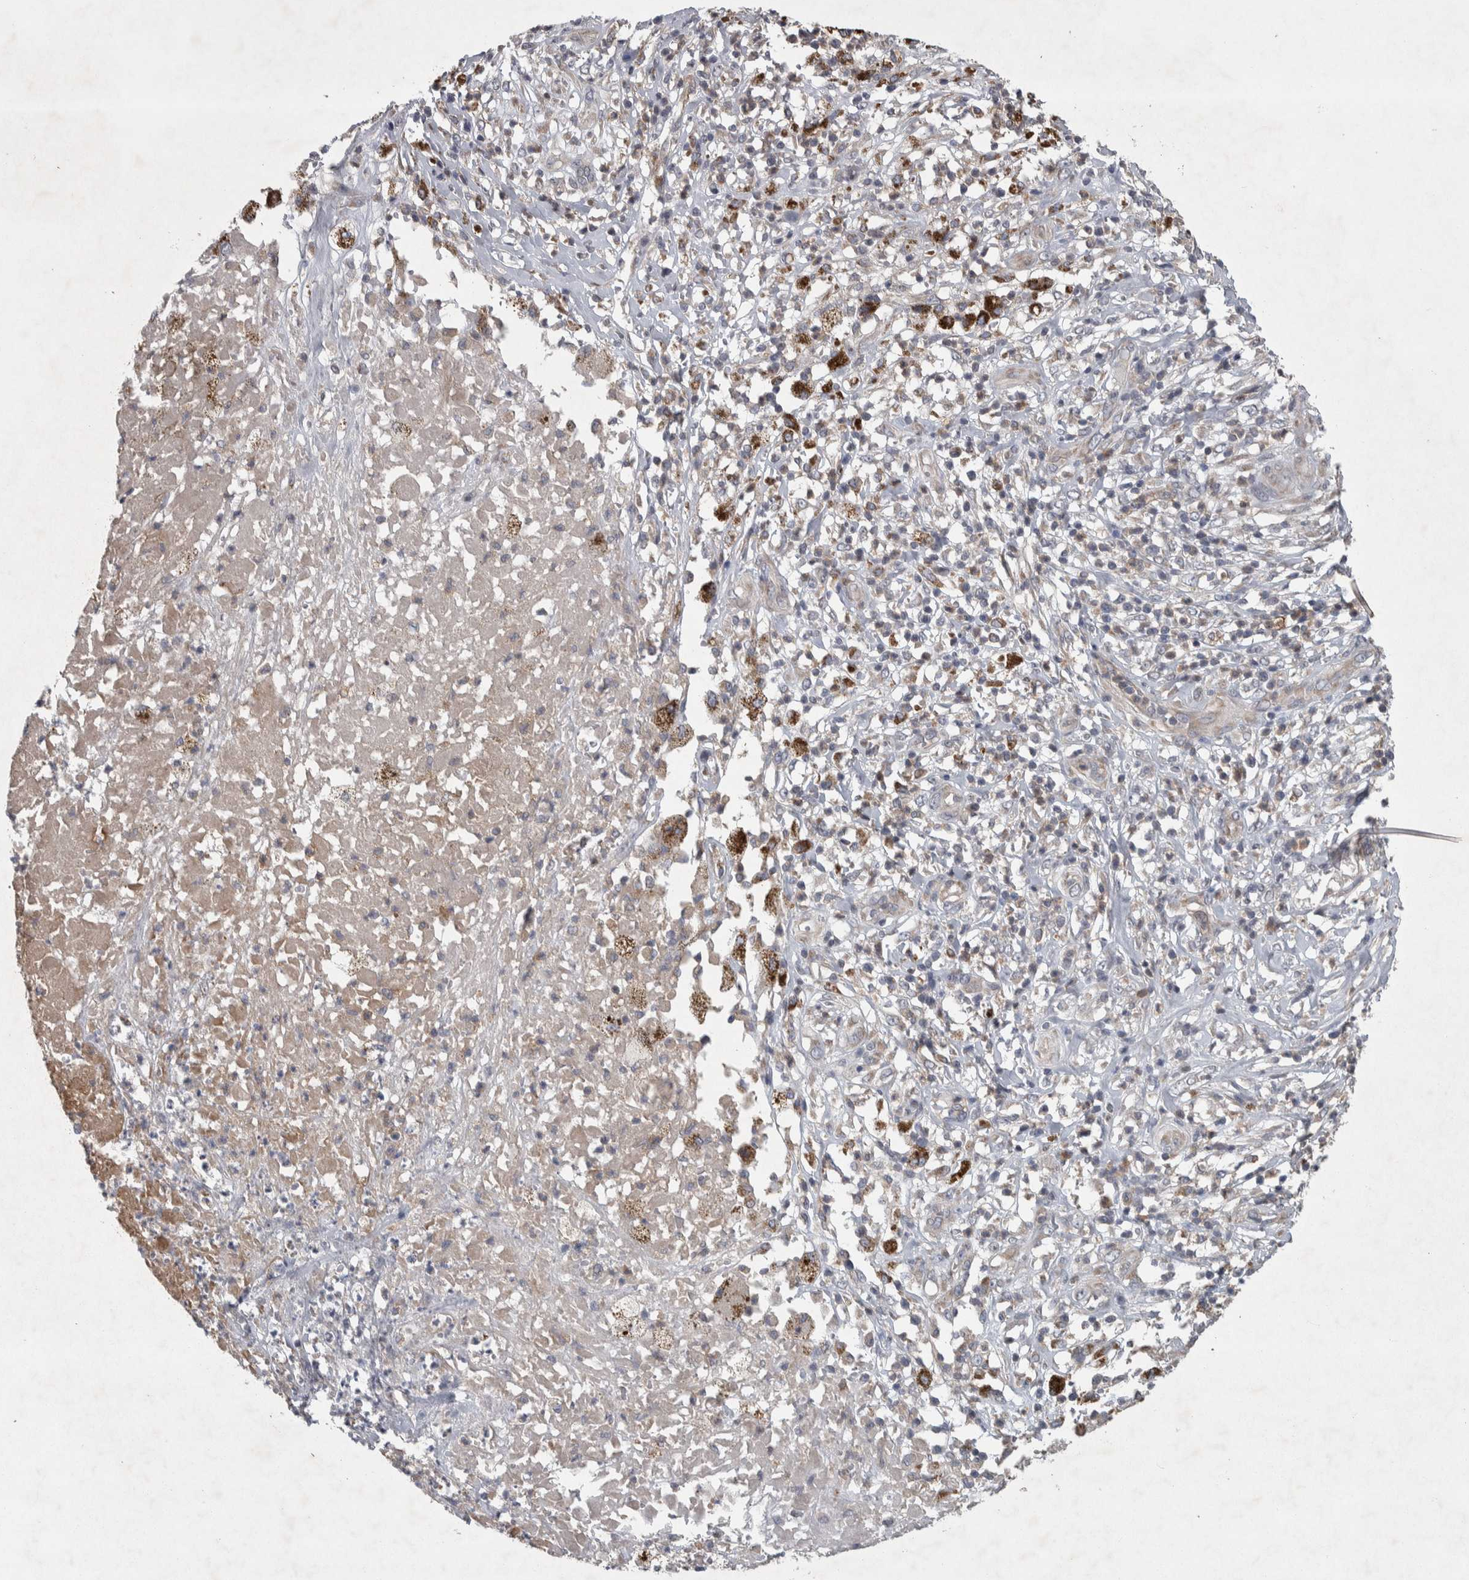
{"staining": {"intensity": "negative", "quantity": "none", "location": "none"}, "tissue": "melanoma", "cell_type": "Tumor cells", "image_type": "cancer", "snomed": [{"axis": "morphology", "description": "Necrosis, NOS"}, {"axis": "morphology", "description": "Malignant melanoma, NOS"}, {"axis": "topography", "description": "Skin"}], "caption": "Immunohistochemistry (IHC) photomicrograph of neoplastic tissue: human melanoma stained with DAB displays no significant protein expression in tumor cells.", "gene": "SRP68", "patient": {"sex": "female", "age": 87}}